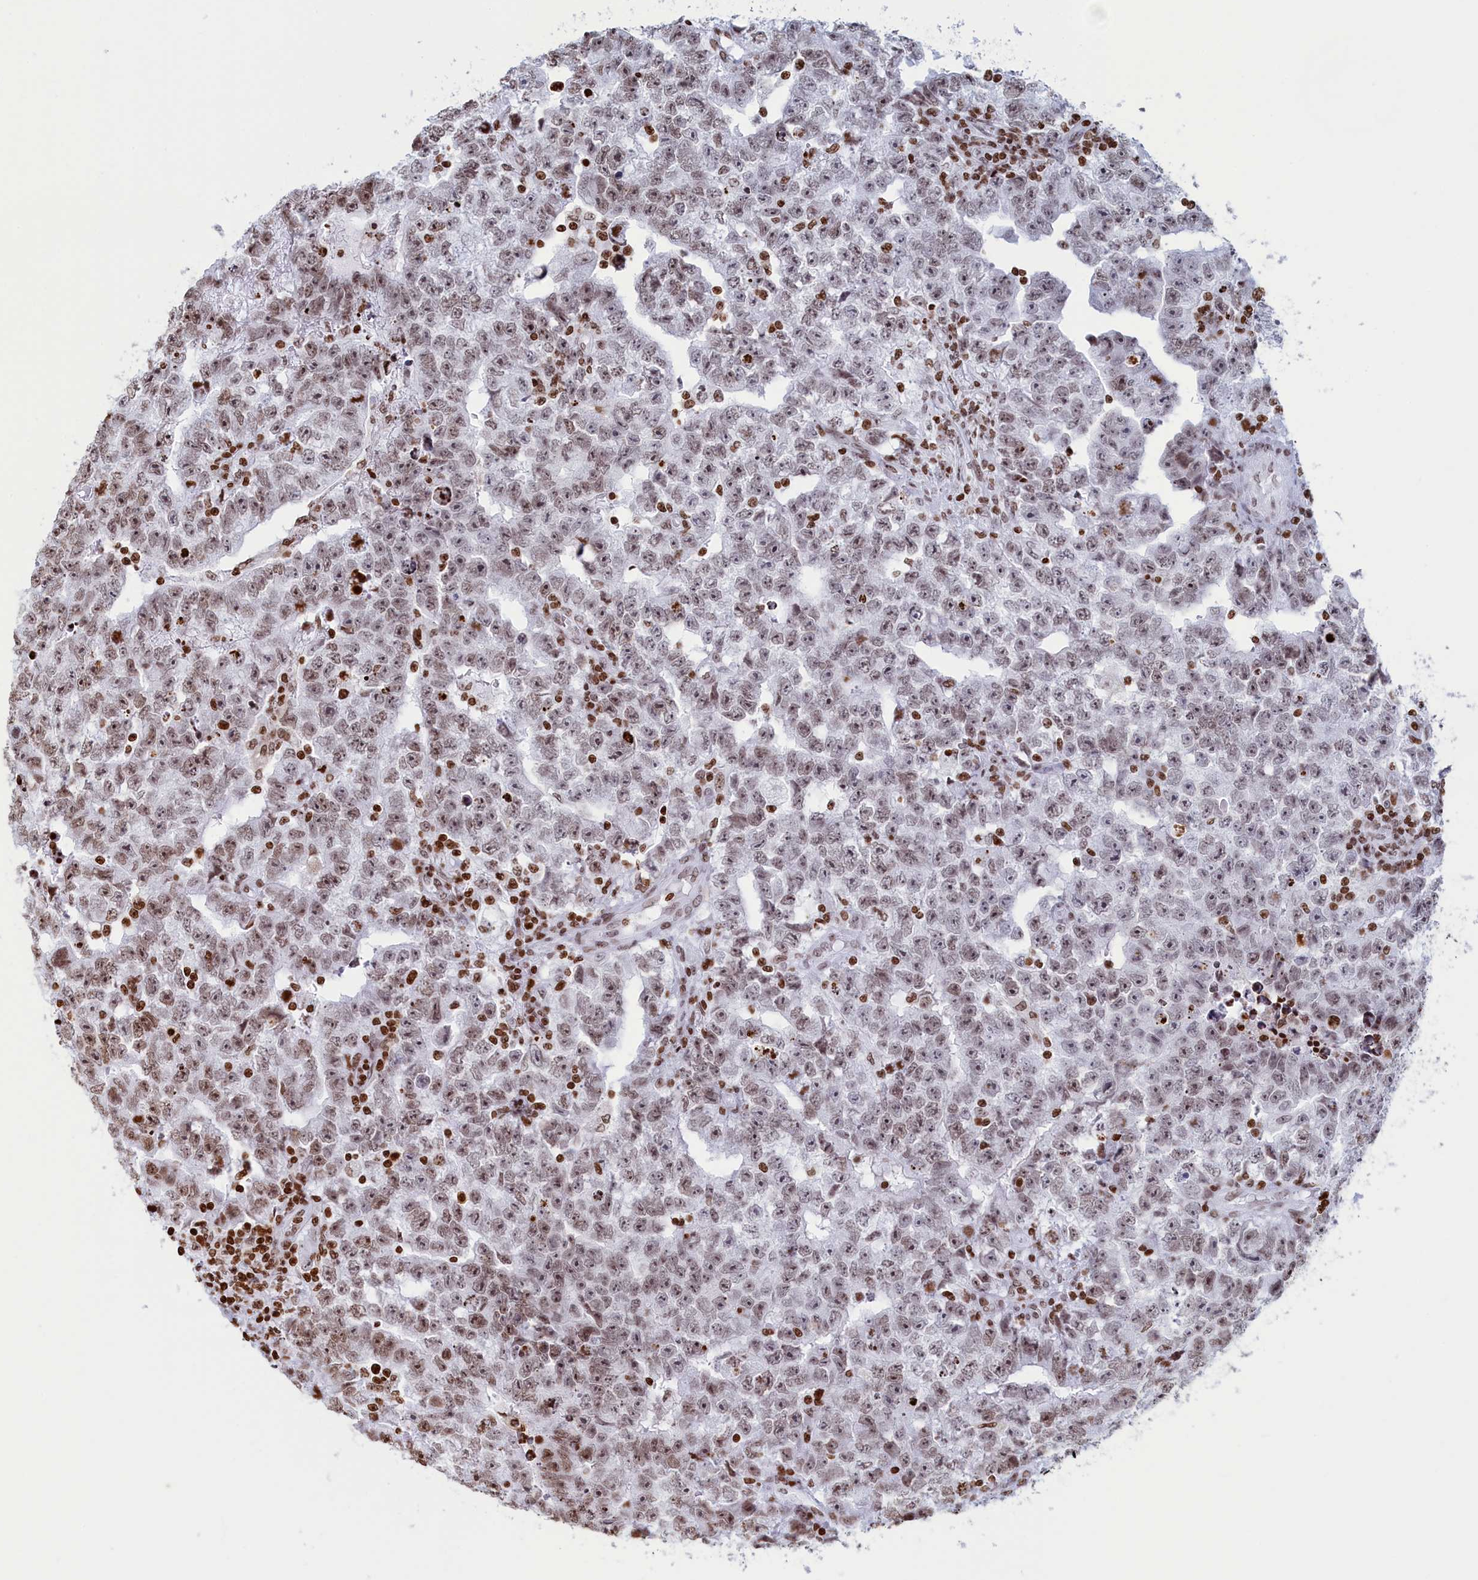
{"staining": {"intensity": "weak", "quantity": "25%-75%", "location": "nuclear"}, "tissue": "testis cancer", "cell_type": "Tumor cells", "image_type": "cancer", "snomed": [{"axis": "morphology", "description": "Carcinoma, Embryonal, NOS"}, {"axis": "topography", "description": "Testis"}], "caption": "Embryonal carcinoma (testis) was stained to show a protein in brown. There is low levels of weak nuclear expression in about 25%-75% of tumor cells. The staining was performed using DAB, with brown indicating positive protein expression. Nuclei are stained blue with hematoxylin.", "gene": "APOBEC3A", "patient": {"sex": "male", "age": 25}}